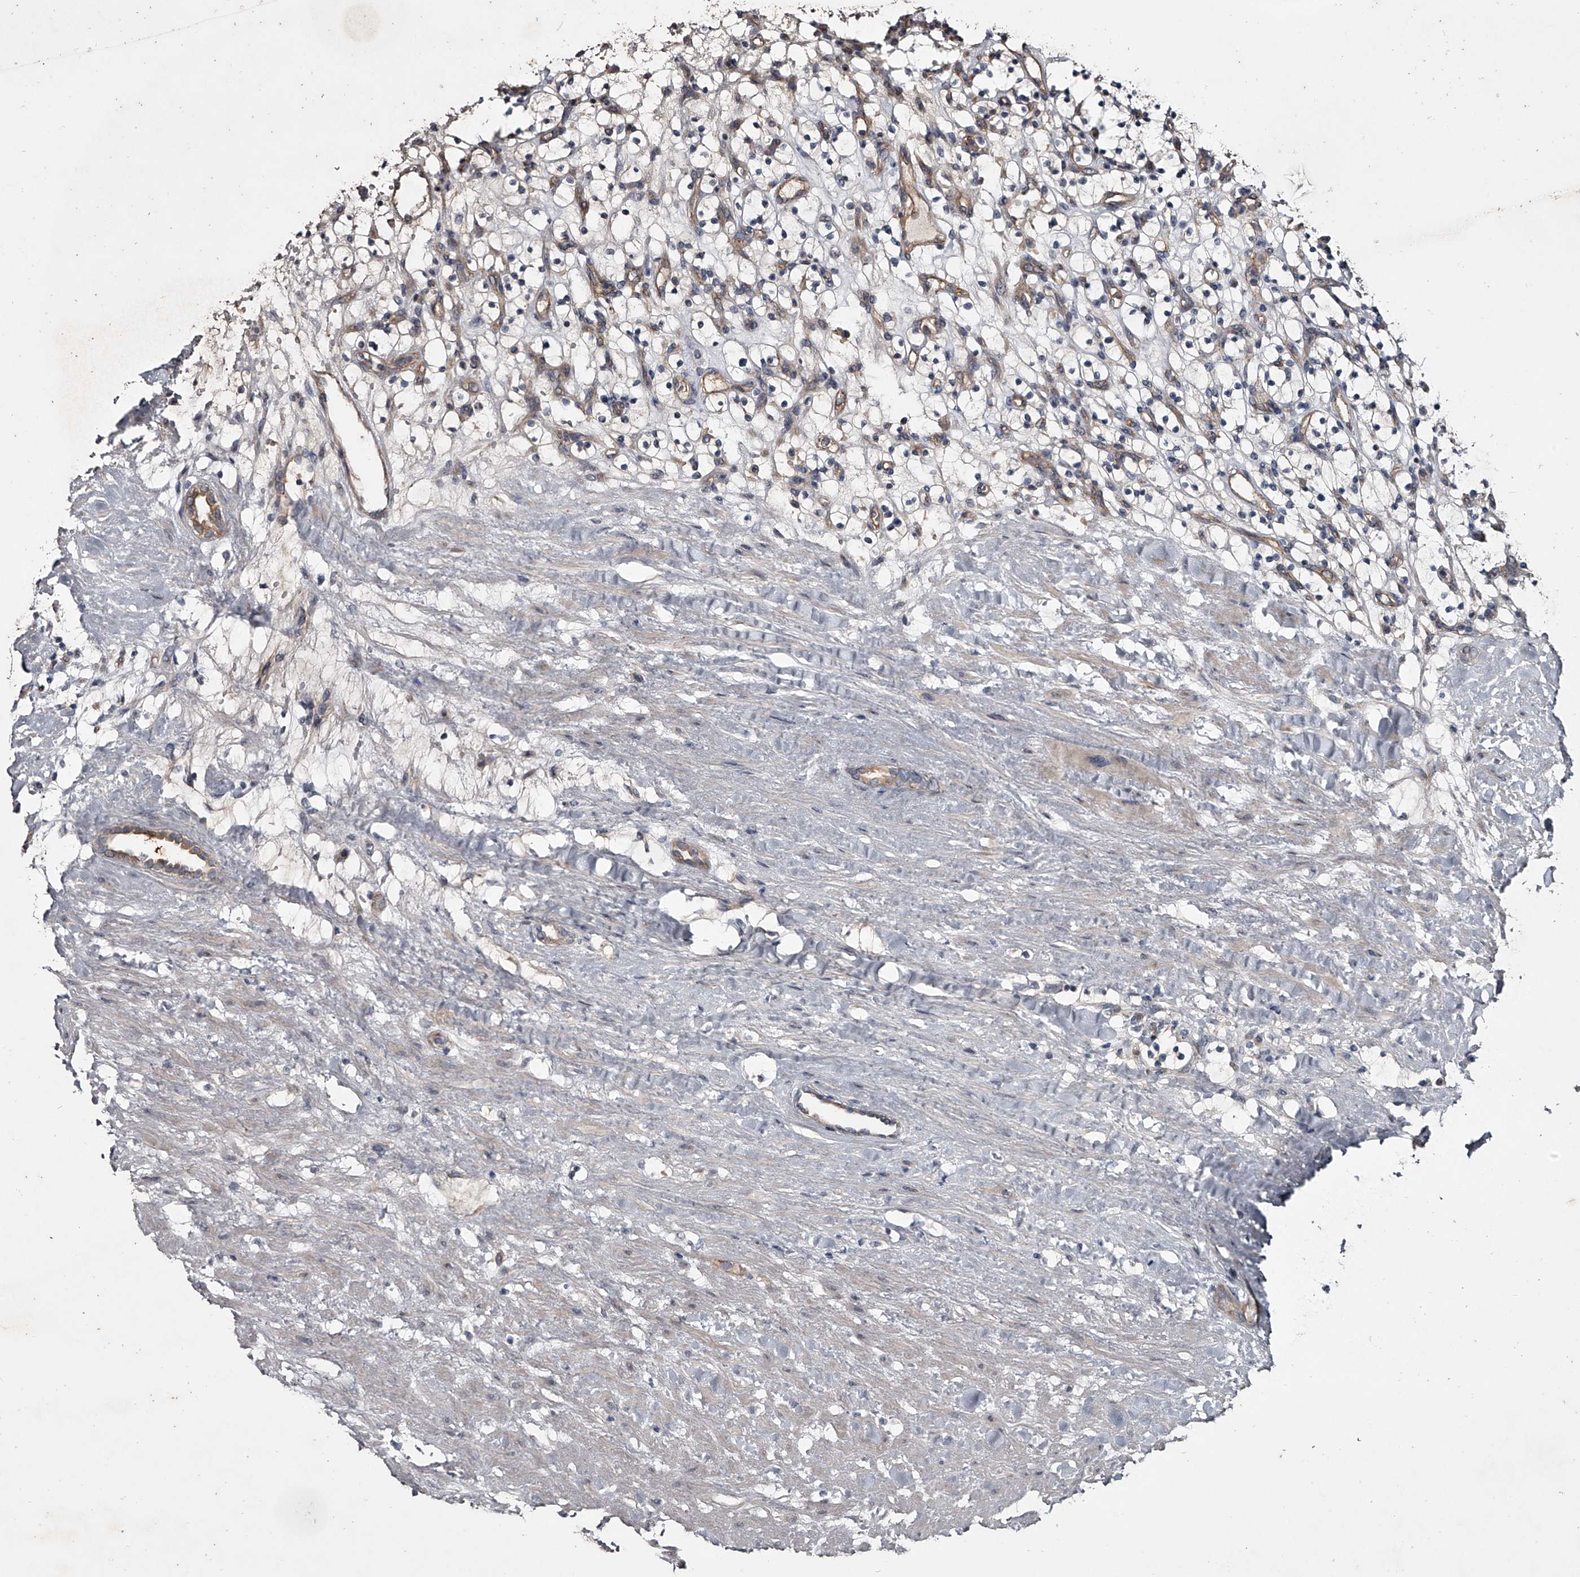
{"staining": {"intensity": "negative", "quantity": "none", "location": "none"}, "tissue": "renal cancer", "cell_type": "Tumor cells", "image_type": "cancer", "snomed": [{"axis": "morphology", "description": "Adenocarcinoma, NOS"}, {"axis": "topography", "description": "Kidney"}], "caption": "A photomicrograph of human adenocarcinoma (renal) is negative for staining in tumor cells.", "gene": "MDN1", "patient": {"sex": "female", "age": 57}}